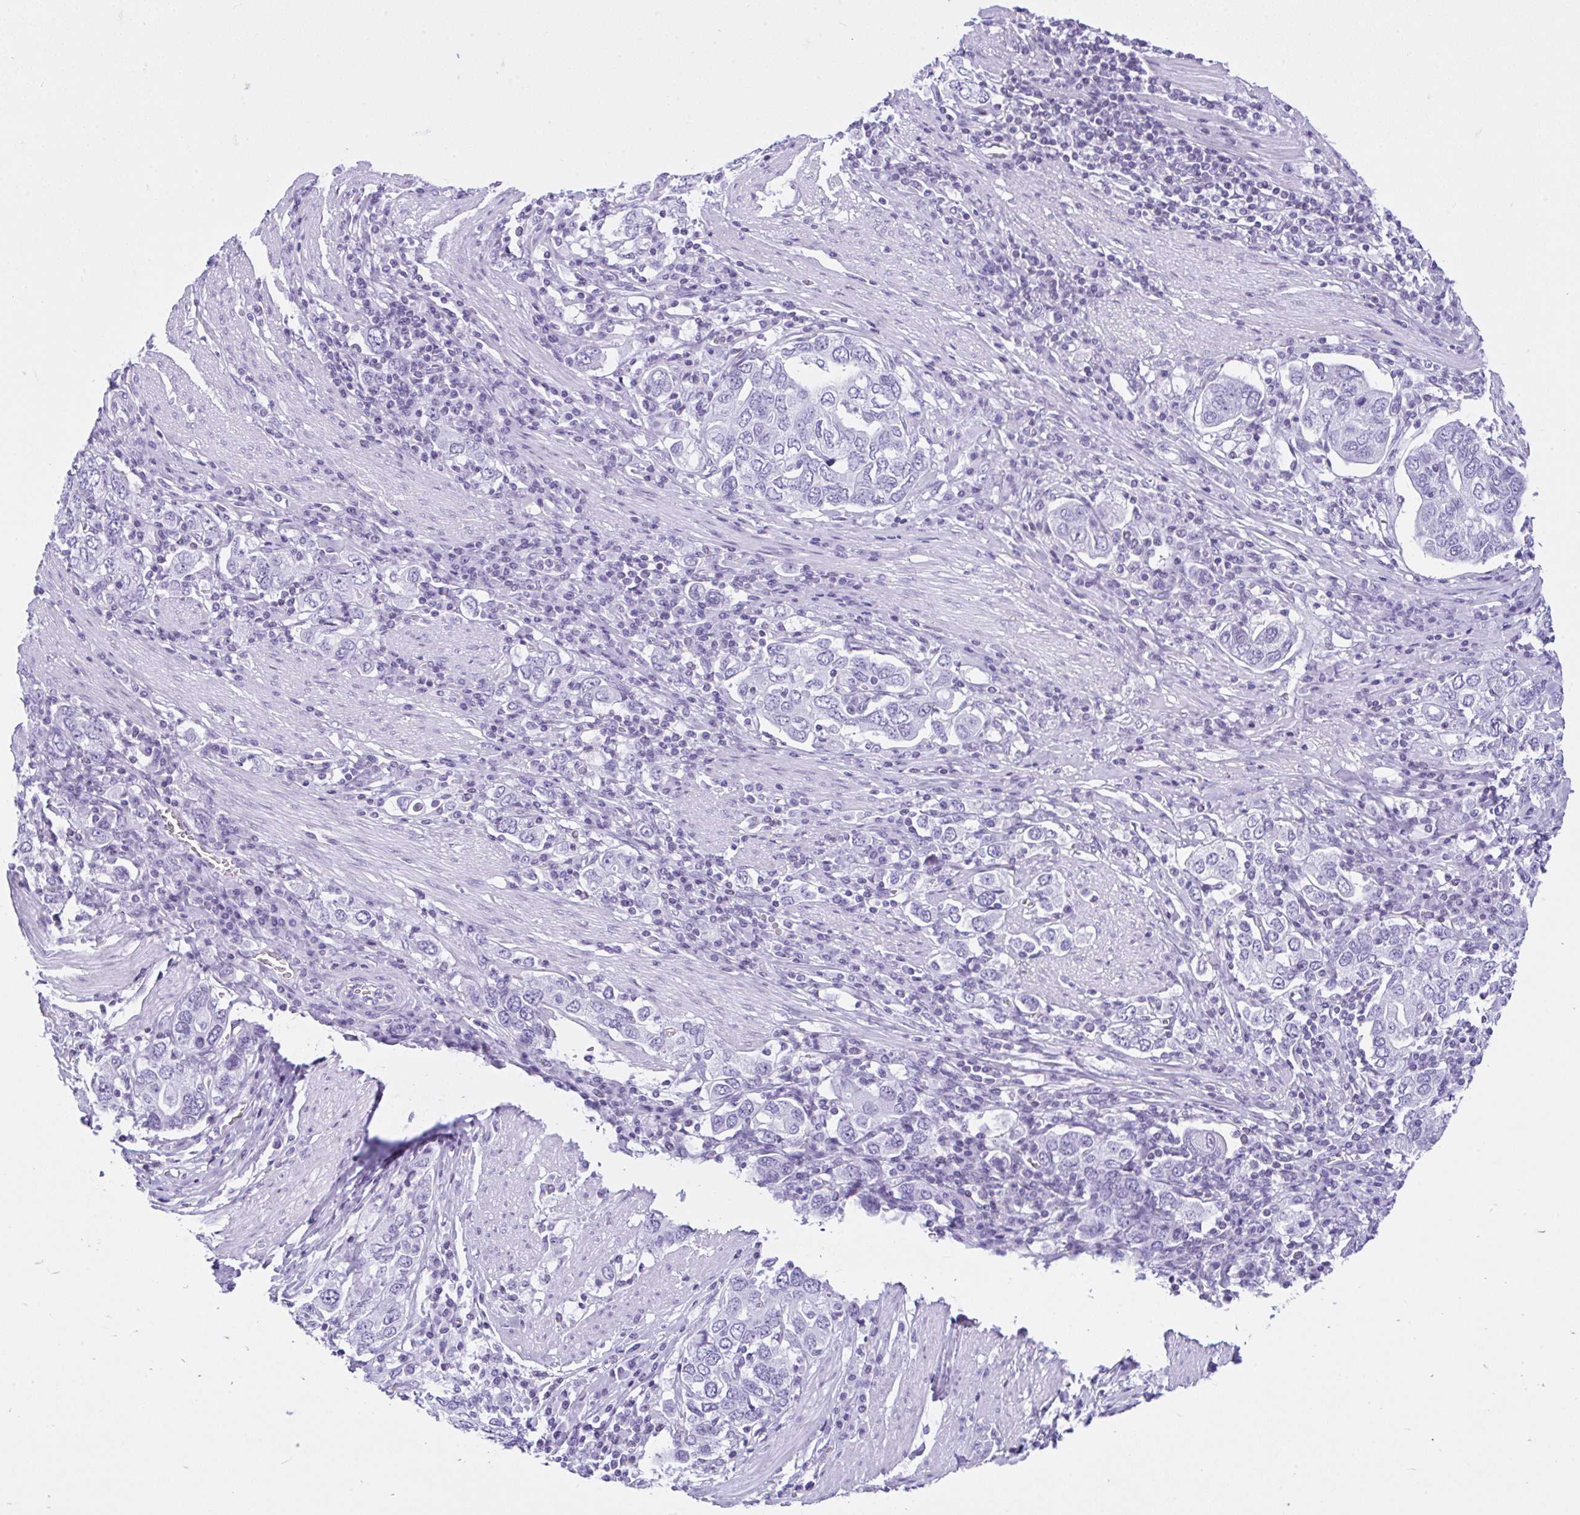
{"staining": {"intensity": "negative", "quantity": "none", "location": "none"}, "tissue": "stomach cancer", "cell_type": "Tumor cells", "image_type": "cancer", "snomed": [{"axis": "morphology", "description": "Adenocarcinoma, NOS"}, {"axis": "topography", "description": "Stomach, upper"}, {"axis": "topography", "description": "Stomach"}], "caption": "Human stomach cancer (adenocarcinoma) stained for a protein using immunohistochemistry reveals no expression in tumor cells.", "gene": "KRT27", "patient": {"sex": "male", "age": 62}}